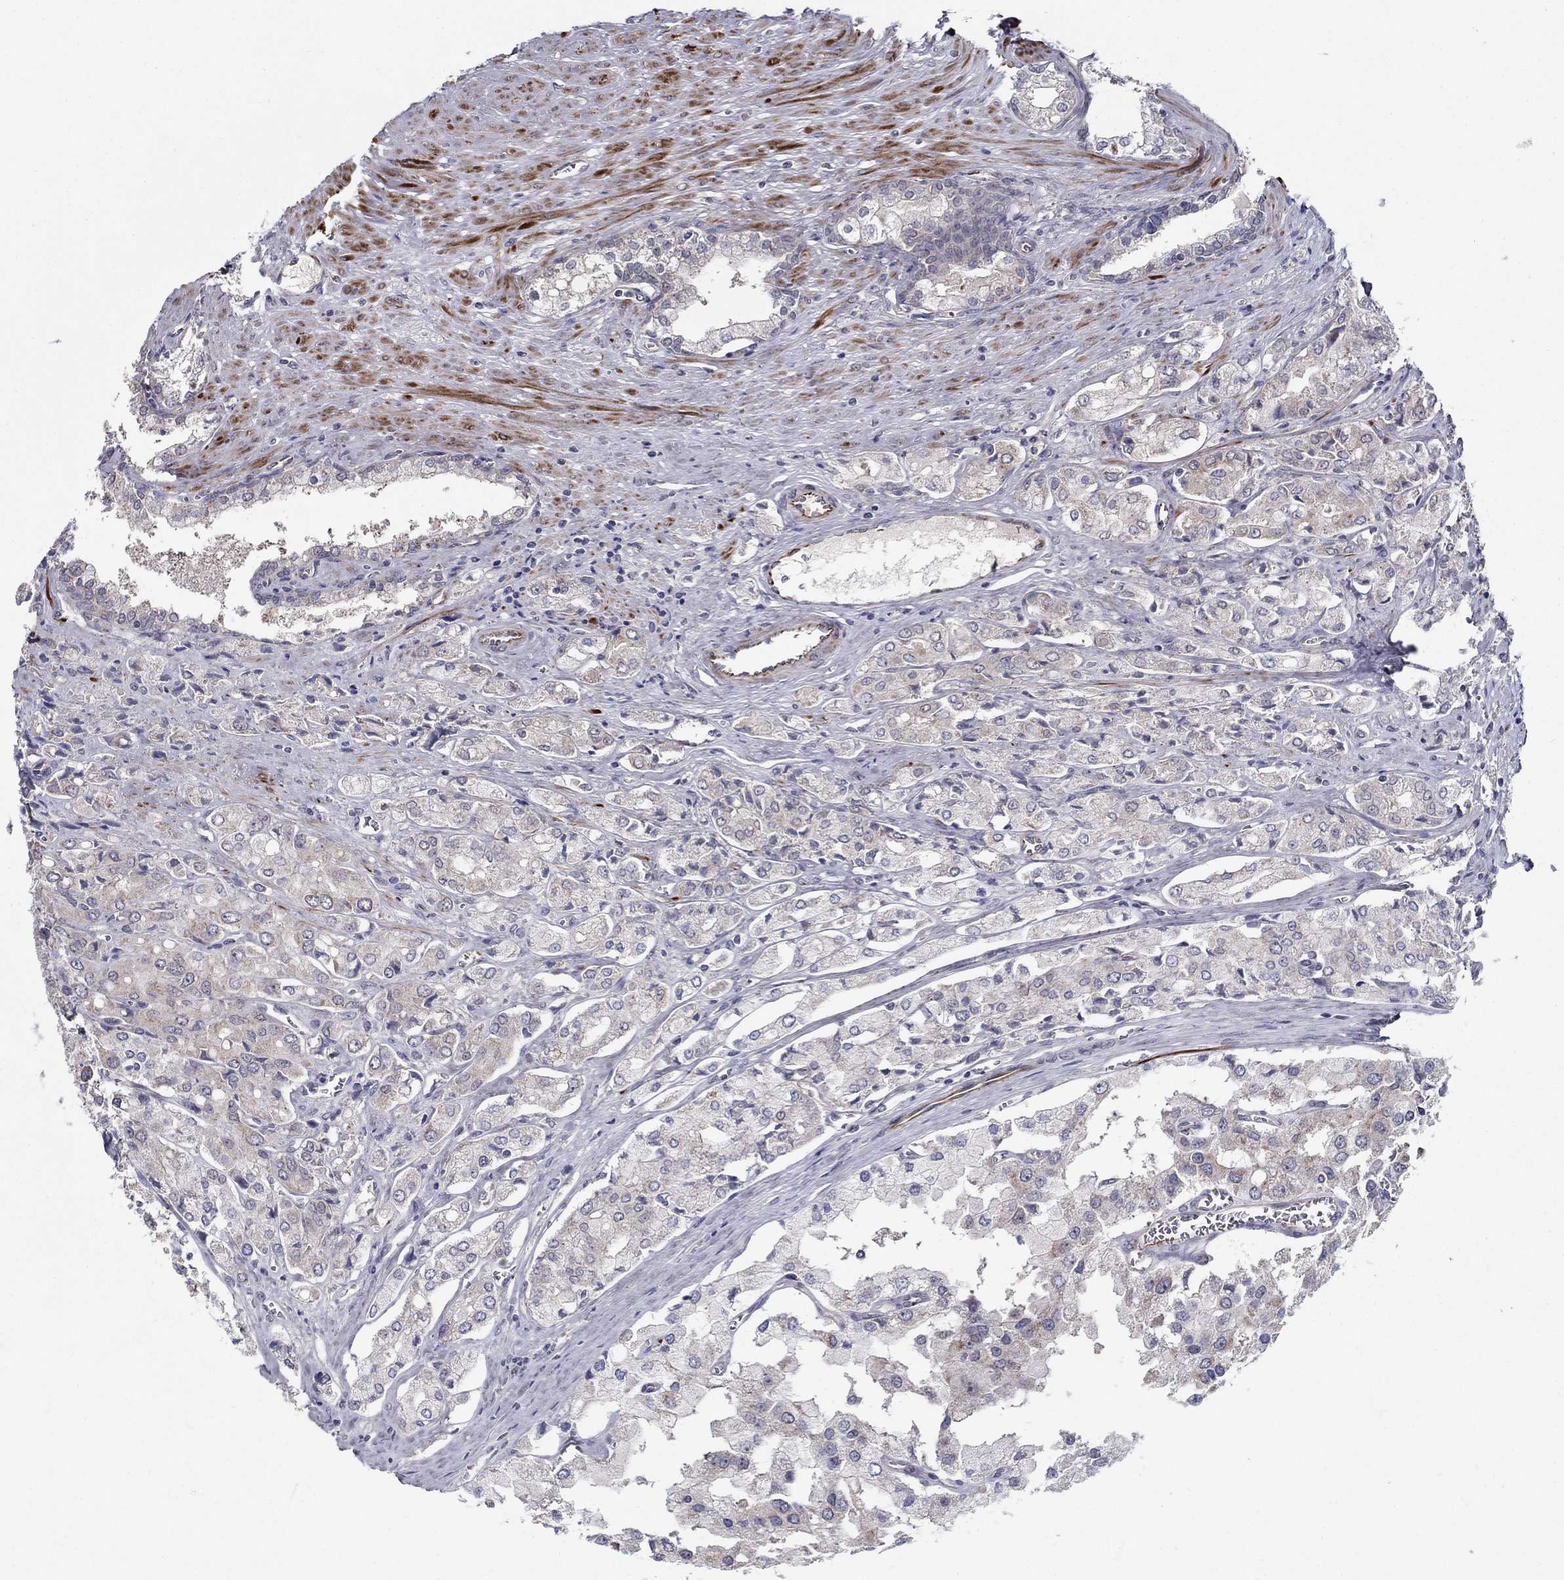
{"staining": {"intensity": "negative", "quantity": "none", "location": "none"}, "tissue": "prostate cancer", "cell_type": "Tumor cells", "image_type": "cancer", "snomed": [{"axis": "morphology", "description": "Adenocarcinoma, NOS"}, {"axis": "topography", "description": "Prostate and seminal vesicle, NOS"}, {"axis": "topography", "description": "Prostate"}], "caption": "Photomicrograph shows no protein positivity in tumor cells of prostate cancer (adenocarcinoma) tissue. (Immunohistochemistry (ihc), brightfield microscopy, high magnification).", "gene": "LACTB2", "patient": {"sex": "male", "age": 67}}